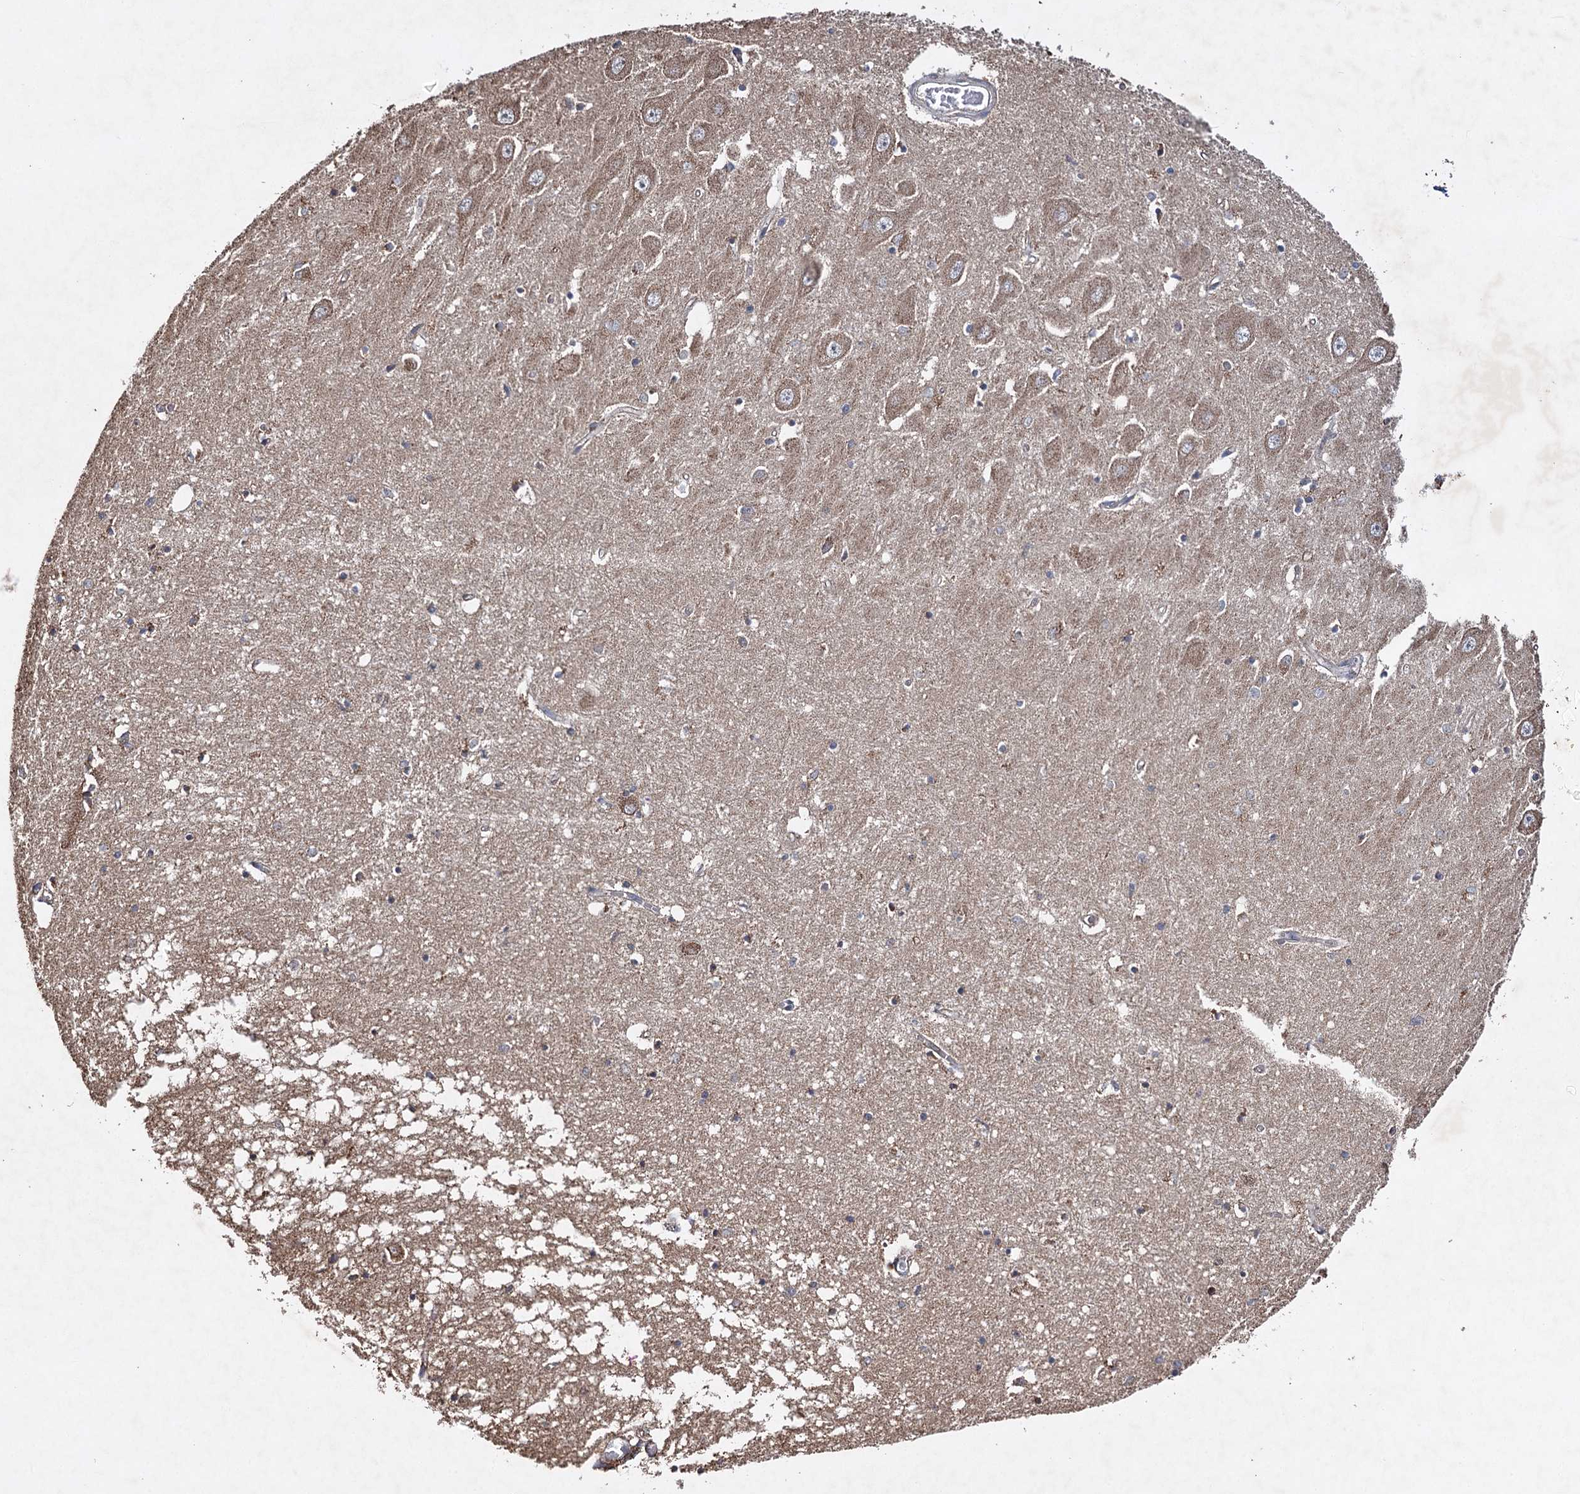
{"staining": {"intensity": "moderate", "quantity": "25%-75%", "location": "cytoplasmic/membranous"}, "tissue": "hippocampus", "cell_type": "Glial cells", "image_type": "normal", "snomed": [{"axis": "morphology", "description": "Normal tissue, NOS"}, {"axis": "topography", "description": "Hippocampus"}], "caption": "Protein positivity by immunohistochemistry reveals moderate cytoplasmic/membranous expression in about 25%-75% of glial cells in benign hippocampus. (Stains: DAB (3,3'-diaminobenzidine) in brown, nuclei in blue, Microscopy: brightfield microscopy at high magnification).", "gene": "PIK3CB", "patient": {"sex": "male", "age": 70}}